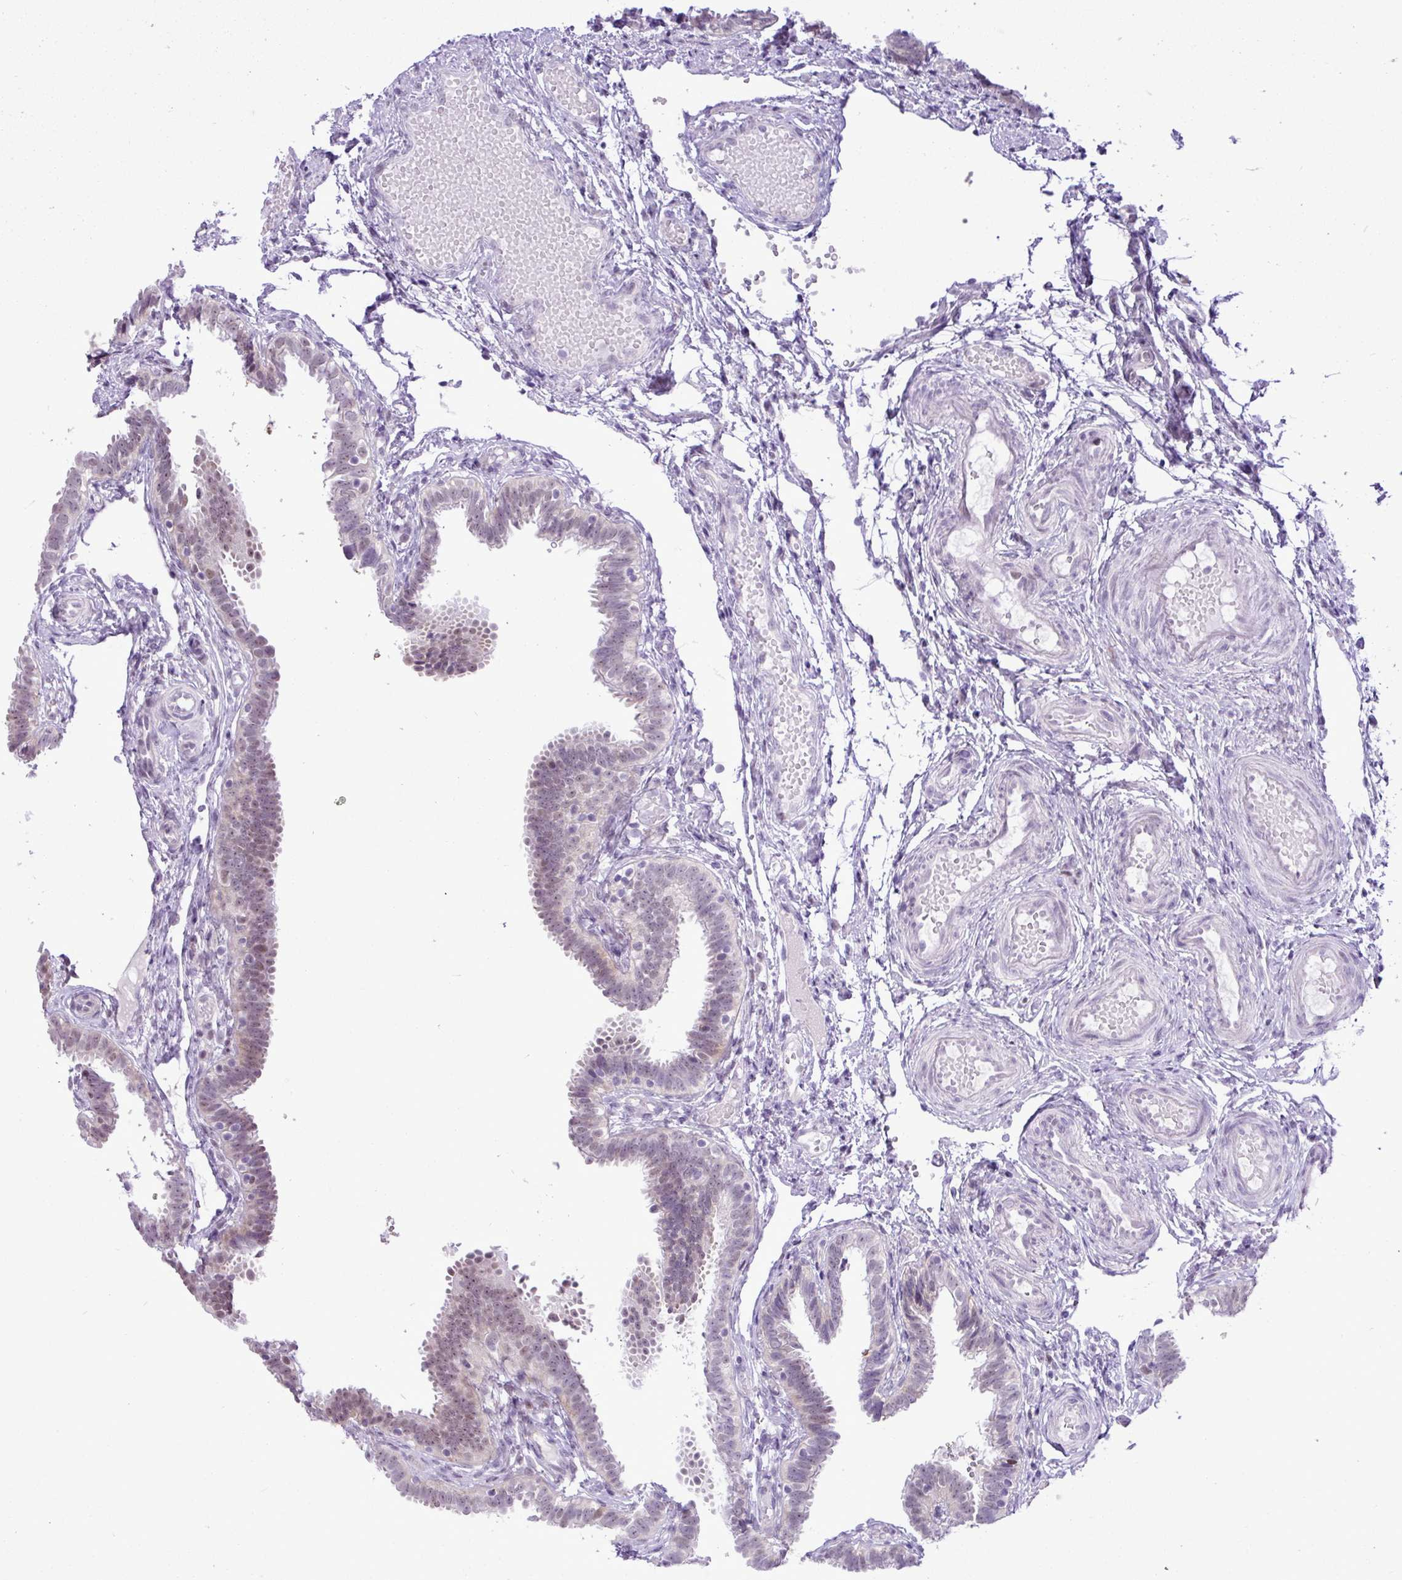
{"staining": {"intensity": "moderate", "quantity": "25%-75%", "location": "nuclear"}, "tissue": "fallopian tube", "cell_type": "Glandular cells", "image_type": "normal", "snomed": [{"axis": "morphology", "description": "Normal tissue, NOS"}, {"axis": "topography", "description": "Fallopian tube"}], "caption": "Immunohistochemistry (IHC) photomicrograph of unremarkable fallopian tube stained for a protein (brown), which exhibits medium levels of moderate nuclear staining in about 25%-75% of glandular cells.", "gene": "ELOA2", "patient": {"sex": "female", "age": 37}}